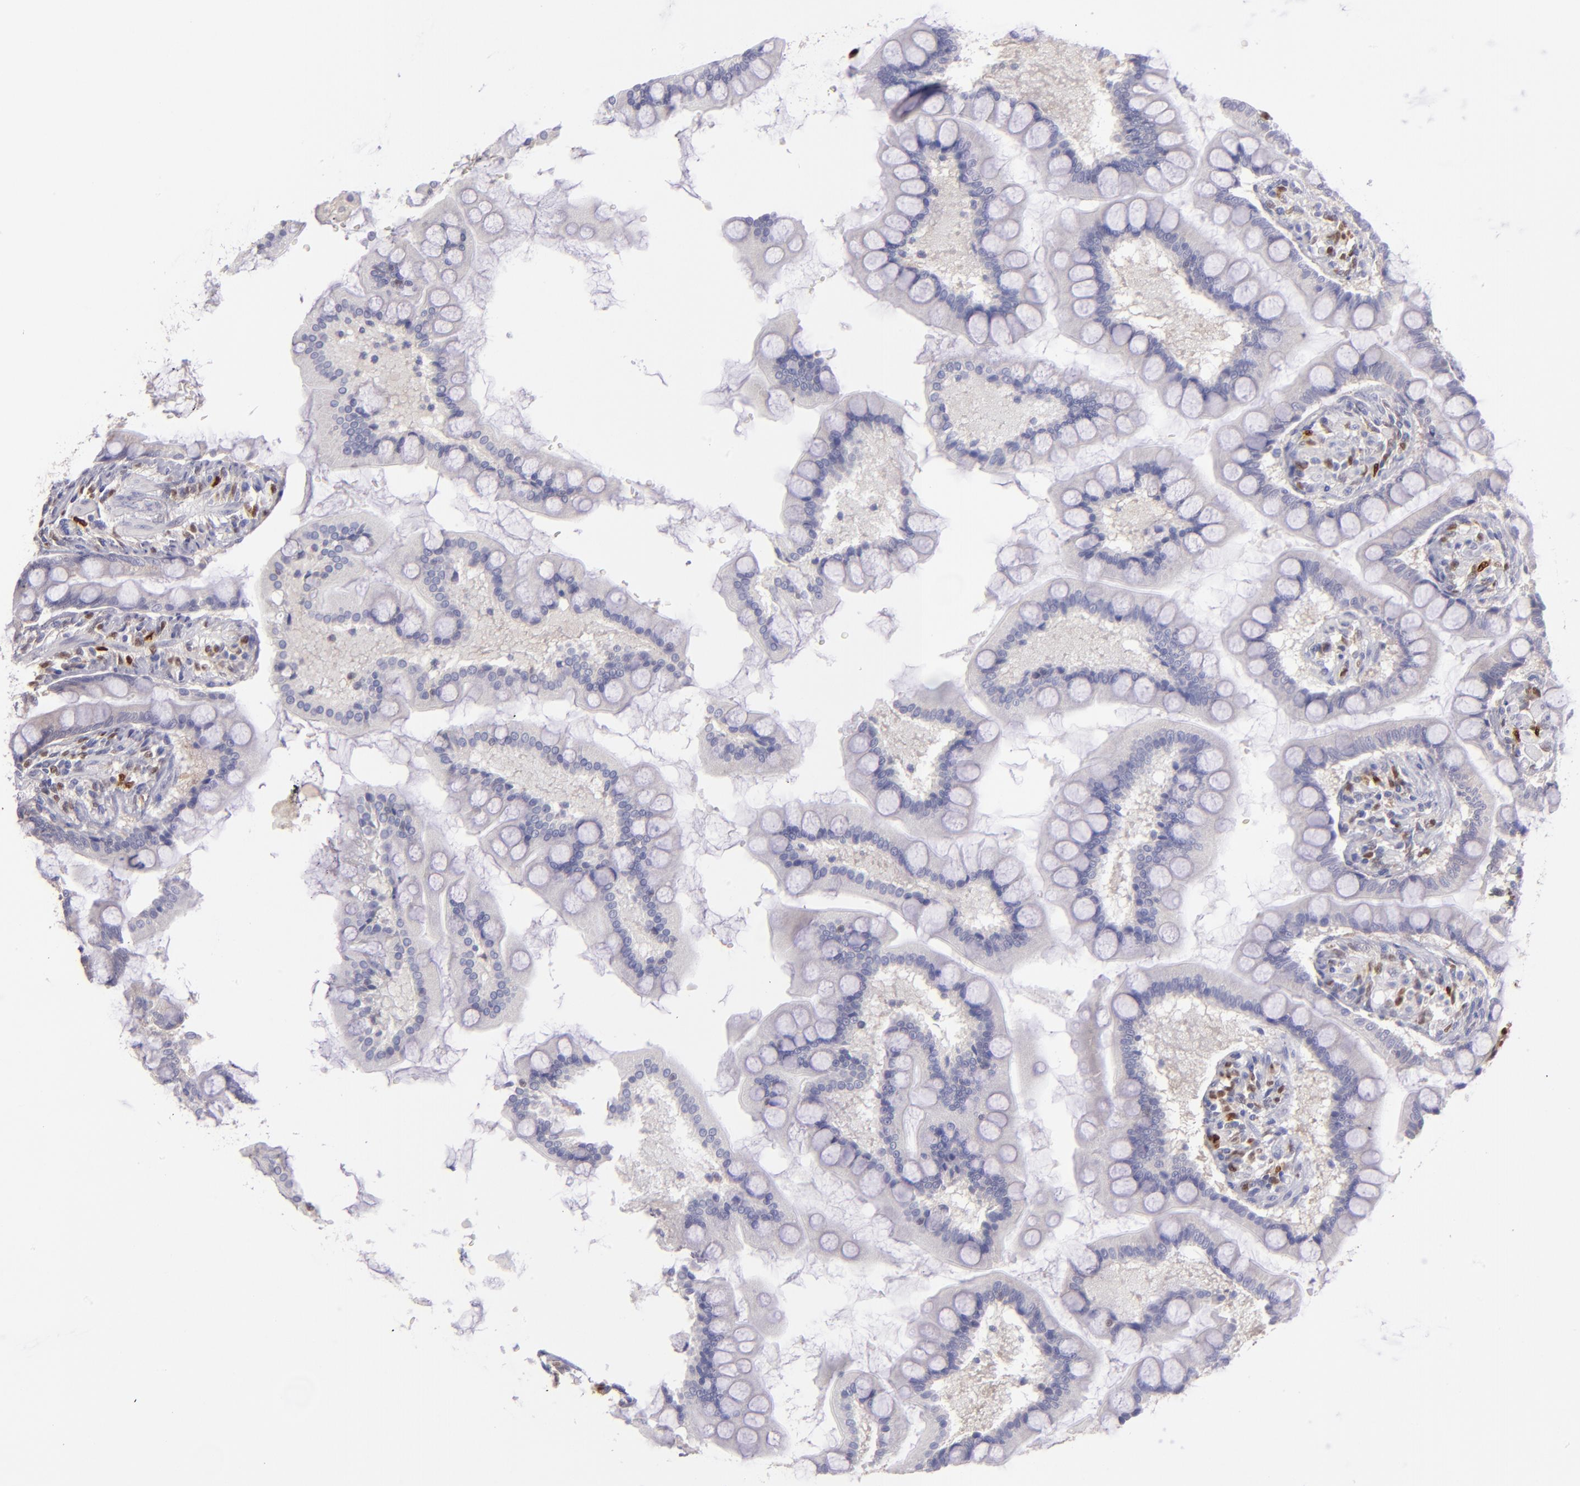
{"staining": {"intensity": "weak", "quantity": "<25%", "location": "cytoplasmic/membranous"}, "tissue": "small intestine", "cell_type": "Glandular cells", "image_type": "normal", "snomed": [{"axis": "morphology", "description": "Normal tissue, NOS"}, {"axis": "topography", "description": "Small intestine"}], "caption": "A high-resolution photomicrograph shows IHC staining of unremarkable small intestine, which shows no significant expression in glandular cells. (DAB (3,3'-diaminobenzidine) immunohistochemistry with hematoxylin counter stain).", "gene": "IRF8", "patient": {"sex": "male", "age": 41}}